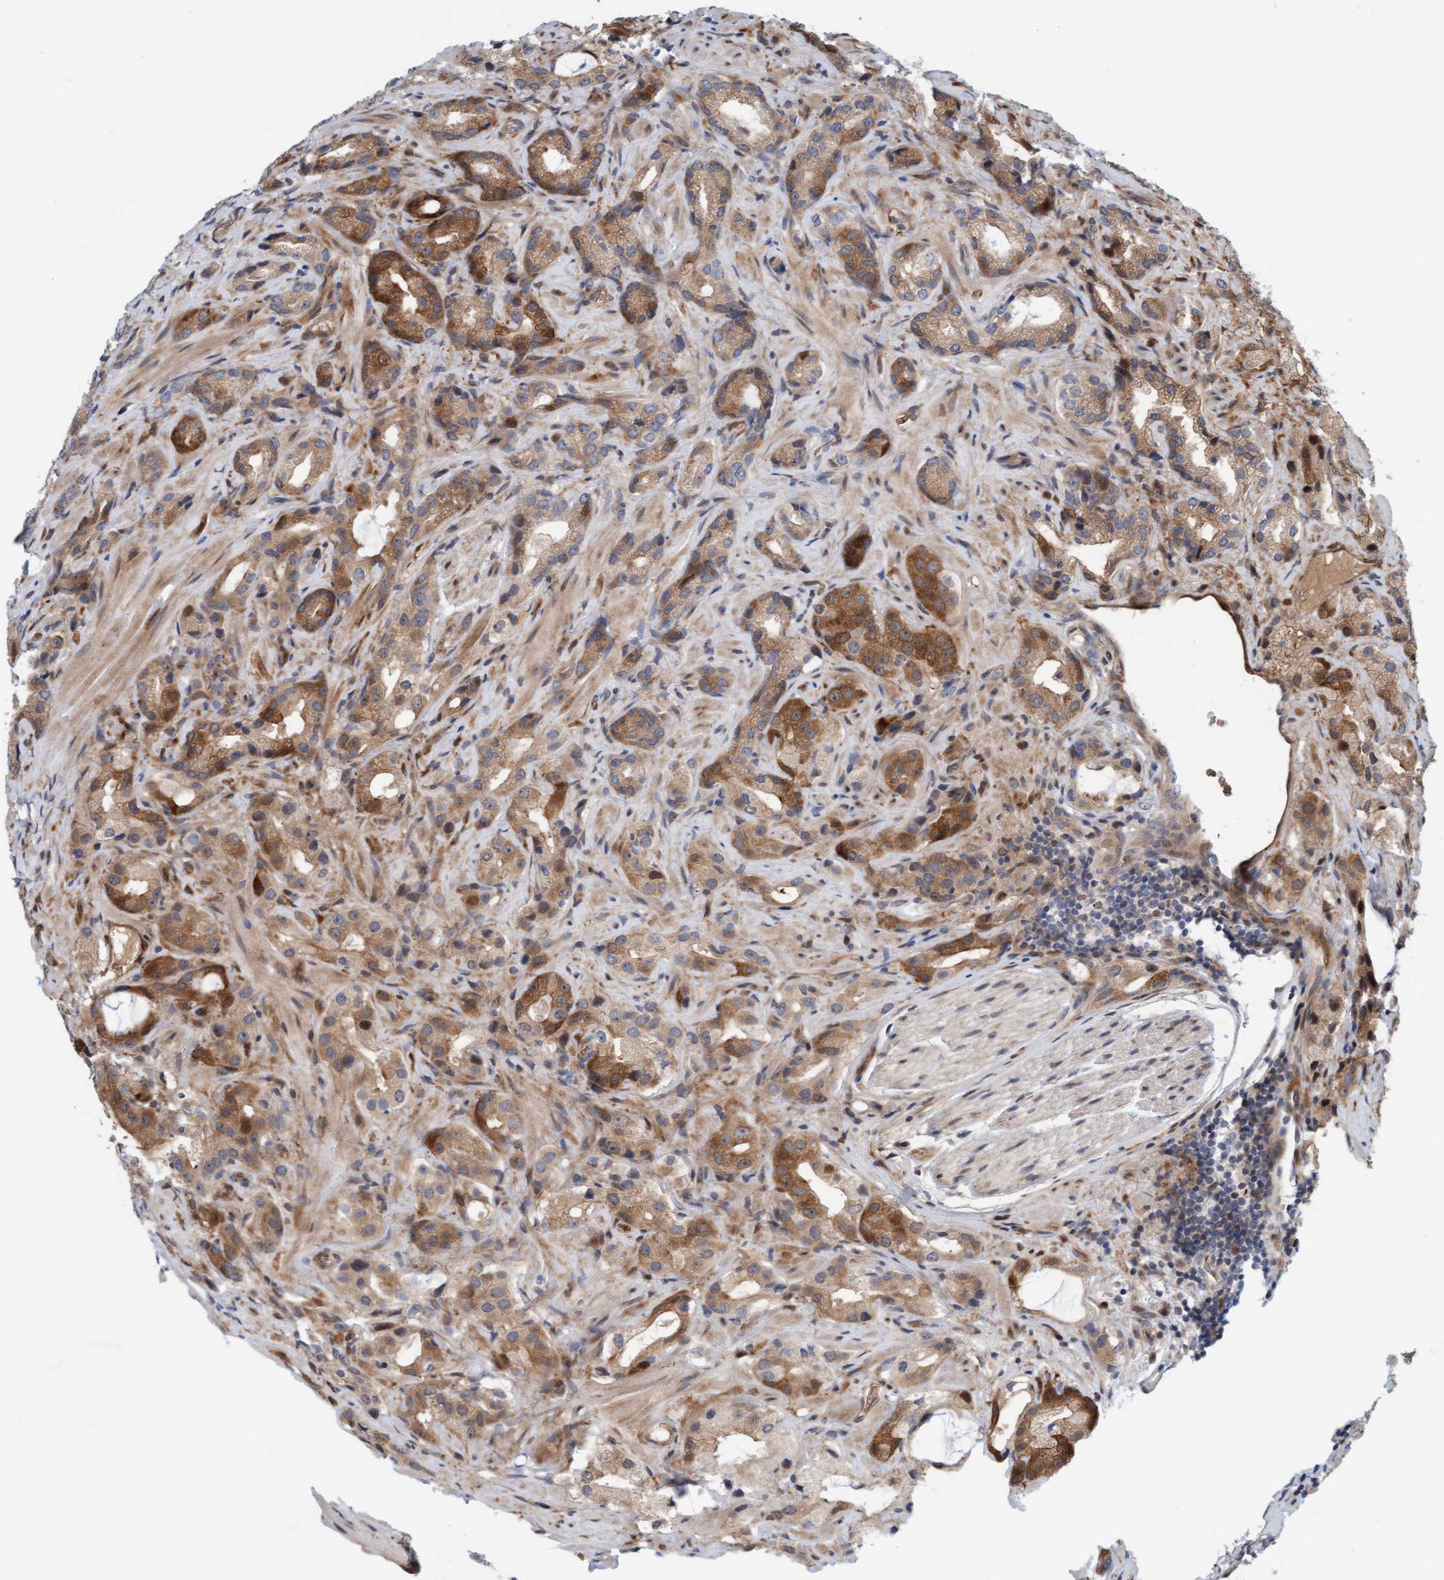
{"staining": {"intensity": "strong", "quantity": ">75%", "location": "cytoplasmic/membranous"}, "tissue": "prostate cancer", "cell_type": "Tumor cells", "image_type": "cancer", "snomed": [{"axis": "morphology", "description": "Adenocarcinoma, High grade"}, {"axis": "topography", "description": "Prostate"}], "caption": "The immunohistochemical stain highlights strong cytoplasmic/membranous staining in tumor cells of high-grade adenocarcinoma (prostate) tissue.", "gene": "EIF4EBP1", "patient": {"sex": "male", "age": 63}}